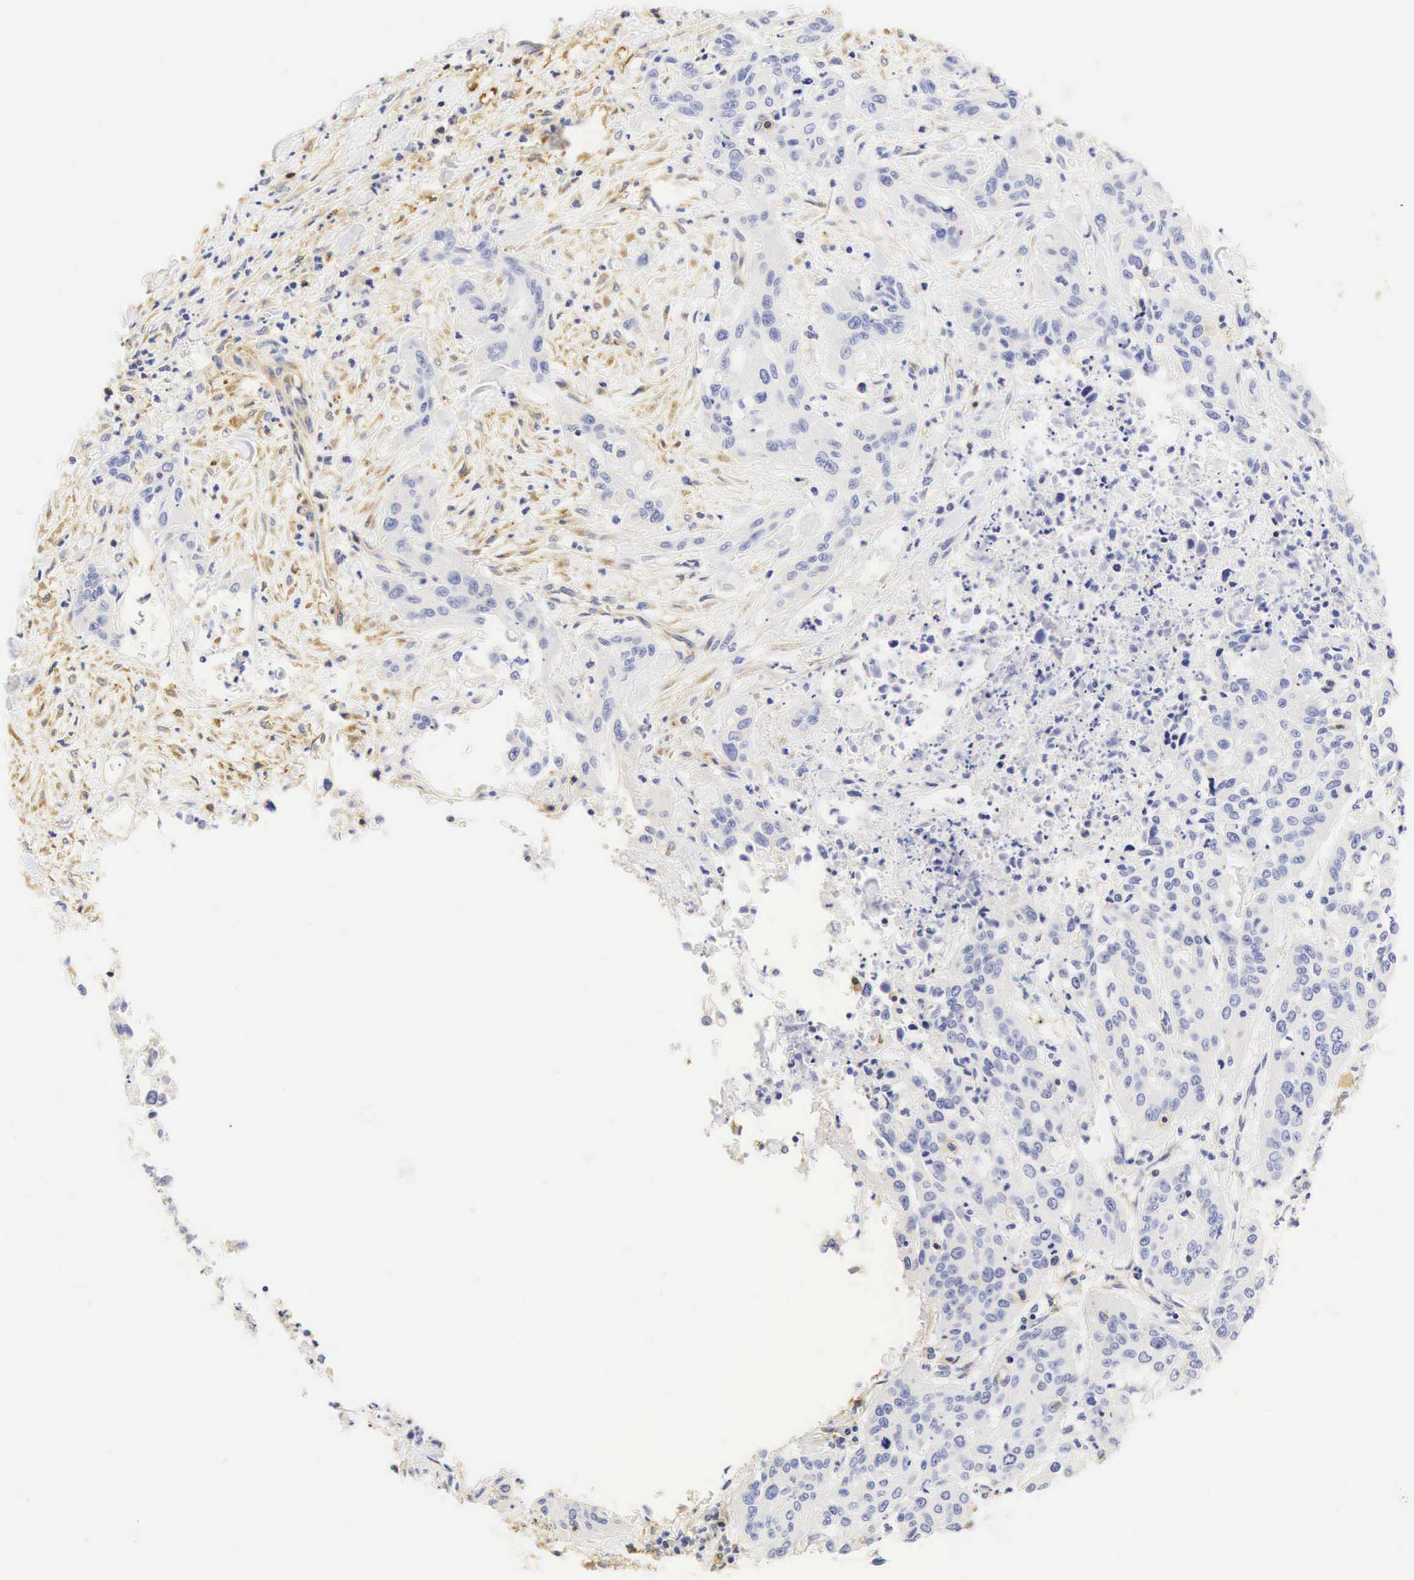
{"staining": {"intensity": "negative", "quantity": "none", "location": "none"}, "tissue": "cervical cancer", "cell_type": "Tumor cells", "image_type": "cancer", "snomed": [{"axis": "morphology", "description": "Squamous cell carcinoma, NOS"}, {"axis": "topography", "description": "Cervix"}], "caption": "The immunohistochemistry histopathology image has no significant positivity in tumor cells of cervical squamous cell carcinoma tissue.", "gene": "CD99", "patient": {"sex": "female", "age": 41}}